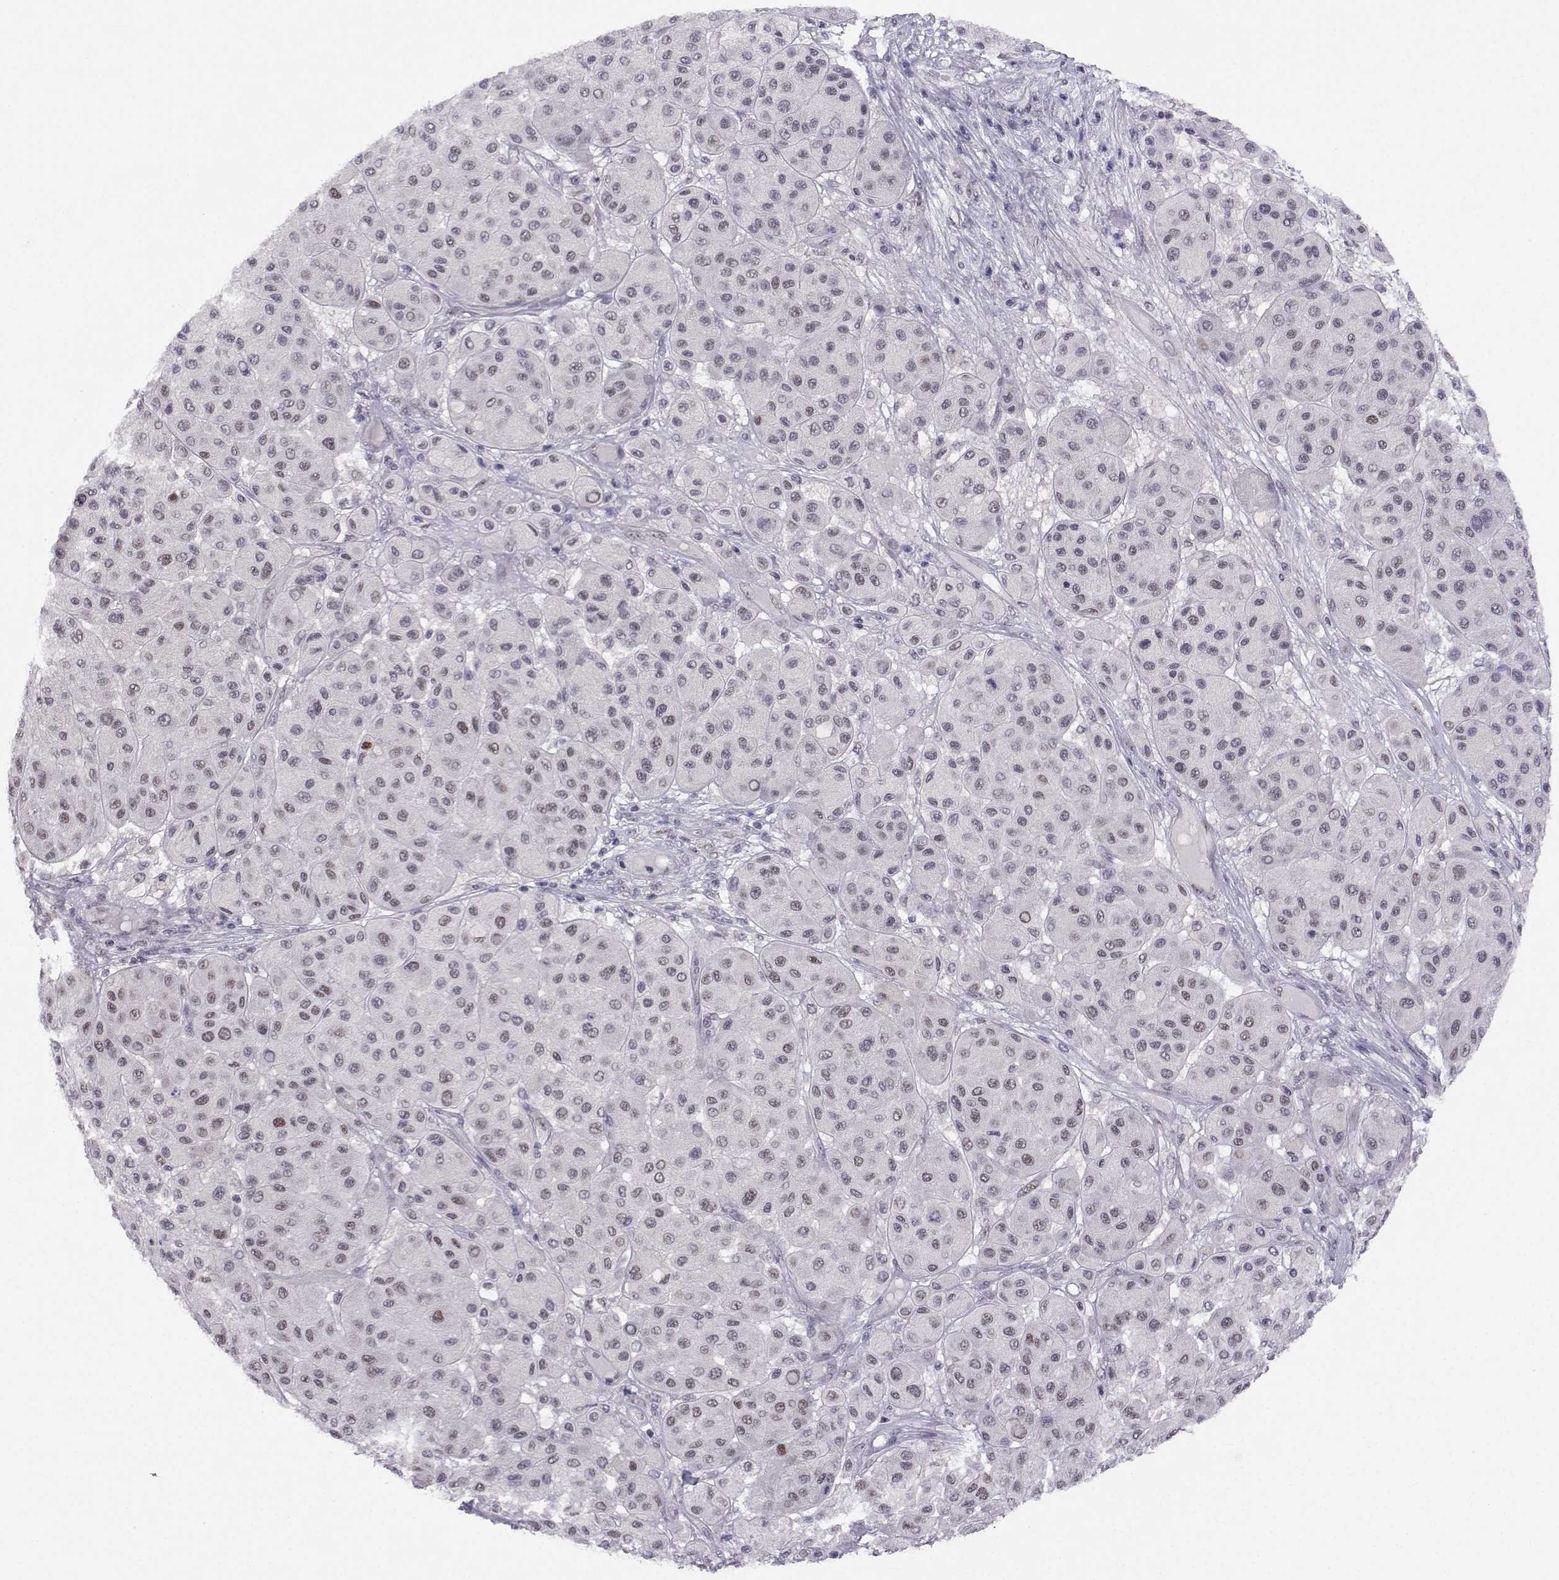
{"staining": {"intensity": "negative", "quantity": "none", "location": "none"}, "tissue": "melanoma", "cell_type": "Tumor cells", "image_type": "cancer", "snomed": [{"axis": "morphology", "description": "Malignant melanoma, Metastatic site"}, {"axis": "topography", "description": "Smooth muscle"}], "caption": "A micrograph of melanoma stained for a protein exhibits no brown staining in tumor cells. Brightfield microscopy of immunohistochemistry stained with DAB (brown) and hematoxylin (blue), captured at high magnification.", "gene": "MED26", "patient": {"sex": "male", "age": 41}}